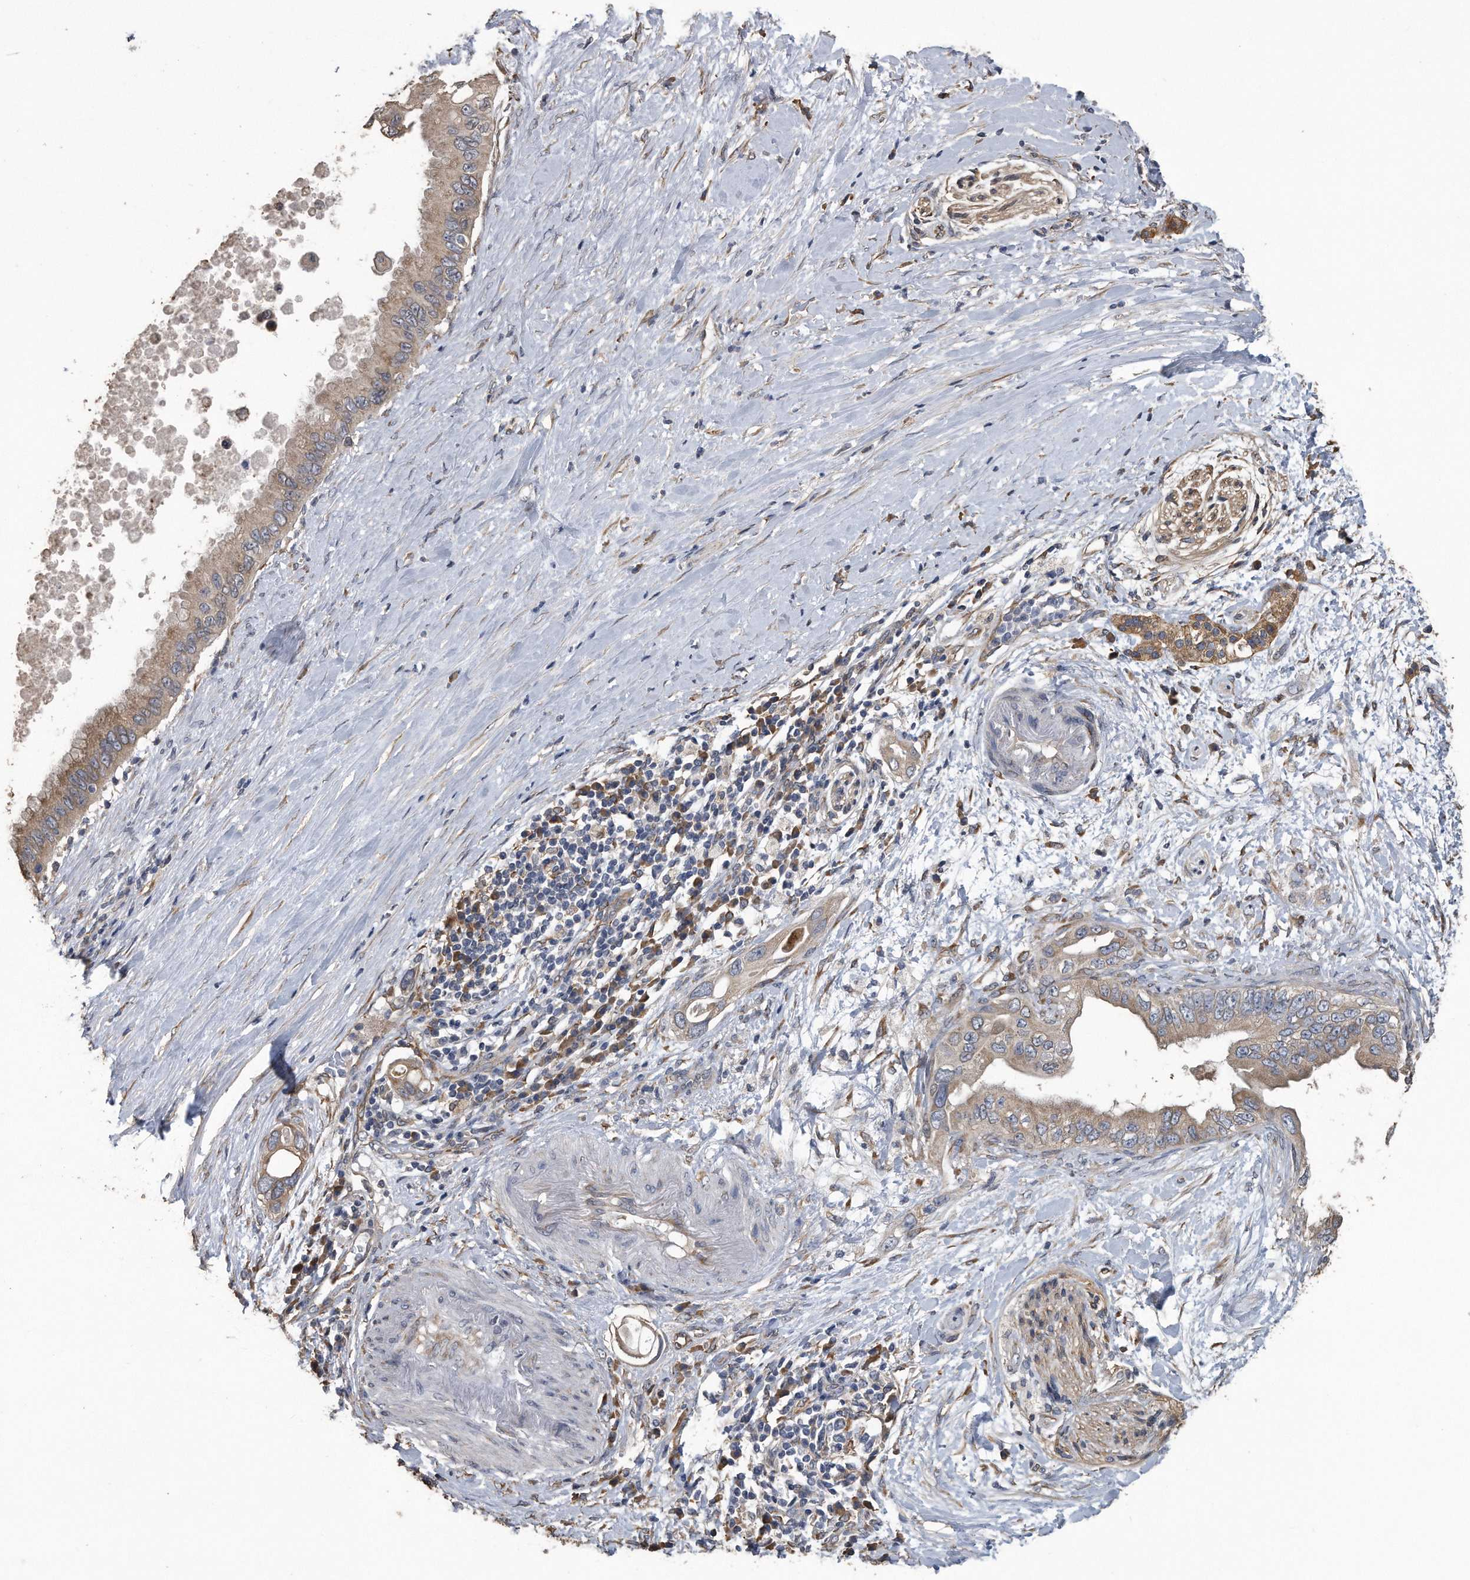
{"staining": {"intensity": "moderate", "quantity": ">75%", "location": "cytoplasmic/membranous"}, "tissue": "pancreatic cancer", "cell_type": "Tumor cells", "image_type": "cancer", "snomed": [{"axis": "morphology", "description": "Adenocarcinoma, NOS"}, {"axis": "topography", "description": "Pancreas"}], "caption": "Immunohistochemistry image of human pancreatic cancer stained for a protein (brown), which exhibits medium levels of moderate cytoplasmic/membranous expression in about >75% of tumor cells.", "gene": "PCLO", "patient": {"sex": "female", "age": 56}}